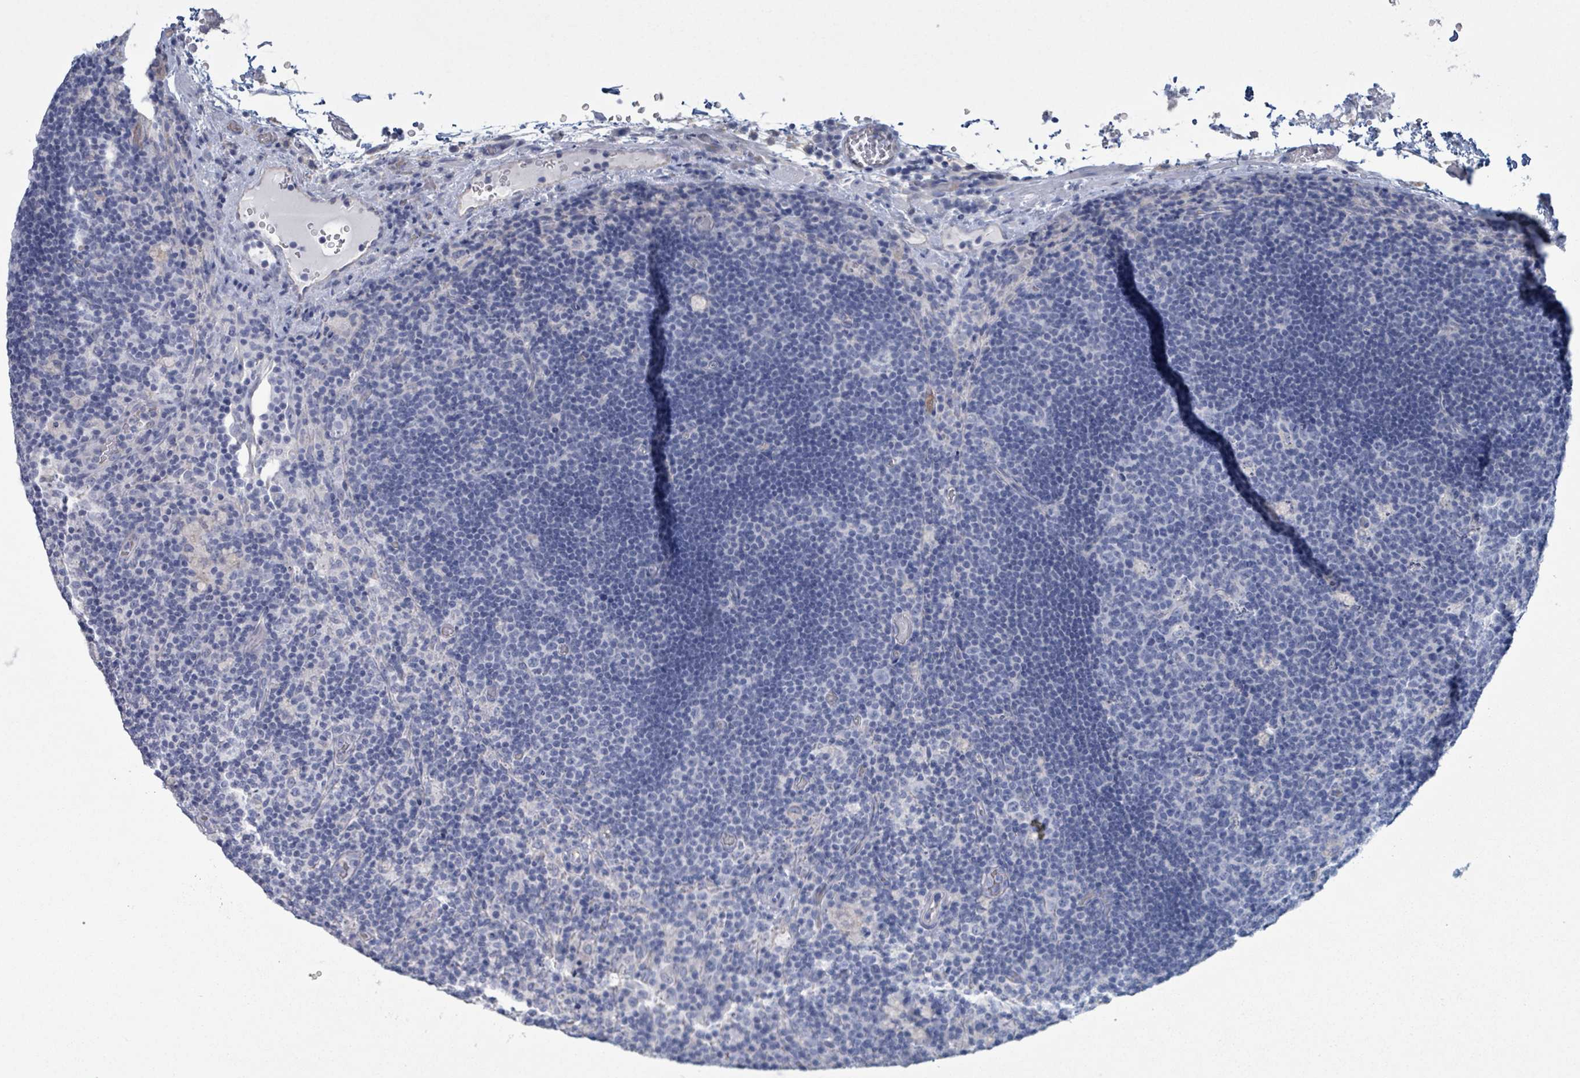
{"staining": {"intensity": "negative", "quantity": "none", "location": "none"}, "tissue": "lymph node", "cell_type": "Germinal center cells", "image_type": "normal", "snomed": [{"axis": "morphology", "description": "Normal tissue, NOS"}, {"axis": "topography", "description": "Lymph node"}], "caption": "Micrograph shows no protein staining in germinal center cells of unremarkable lymph node. The staining was performed using DAB to visualize the protein expression in brown, while the nuclei were stained in blue with hematoxylin (Magnification: 20x).", "gene": "CT45A10", "patient": {"sex": "male", "age": 58}}